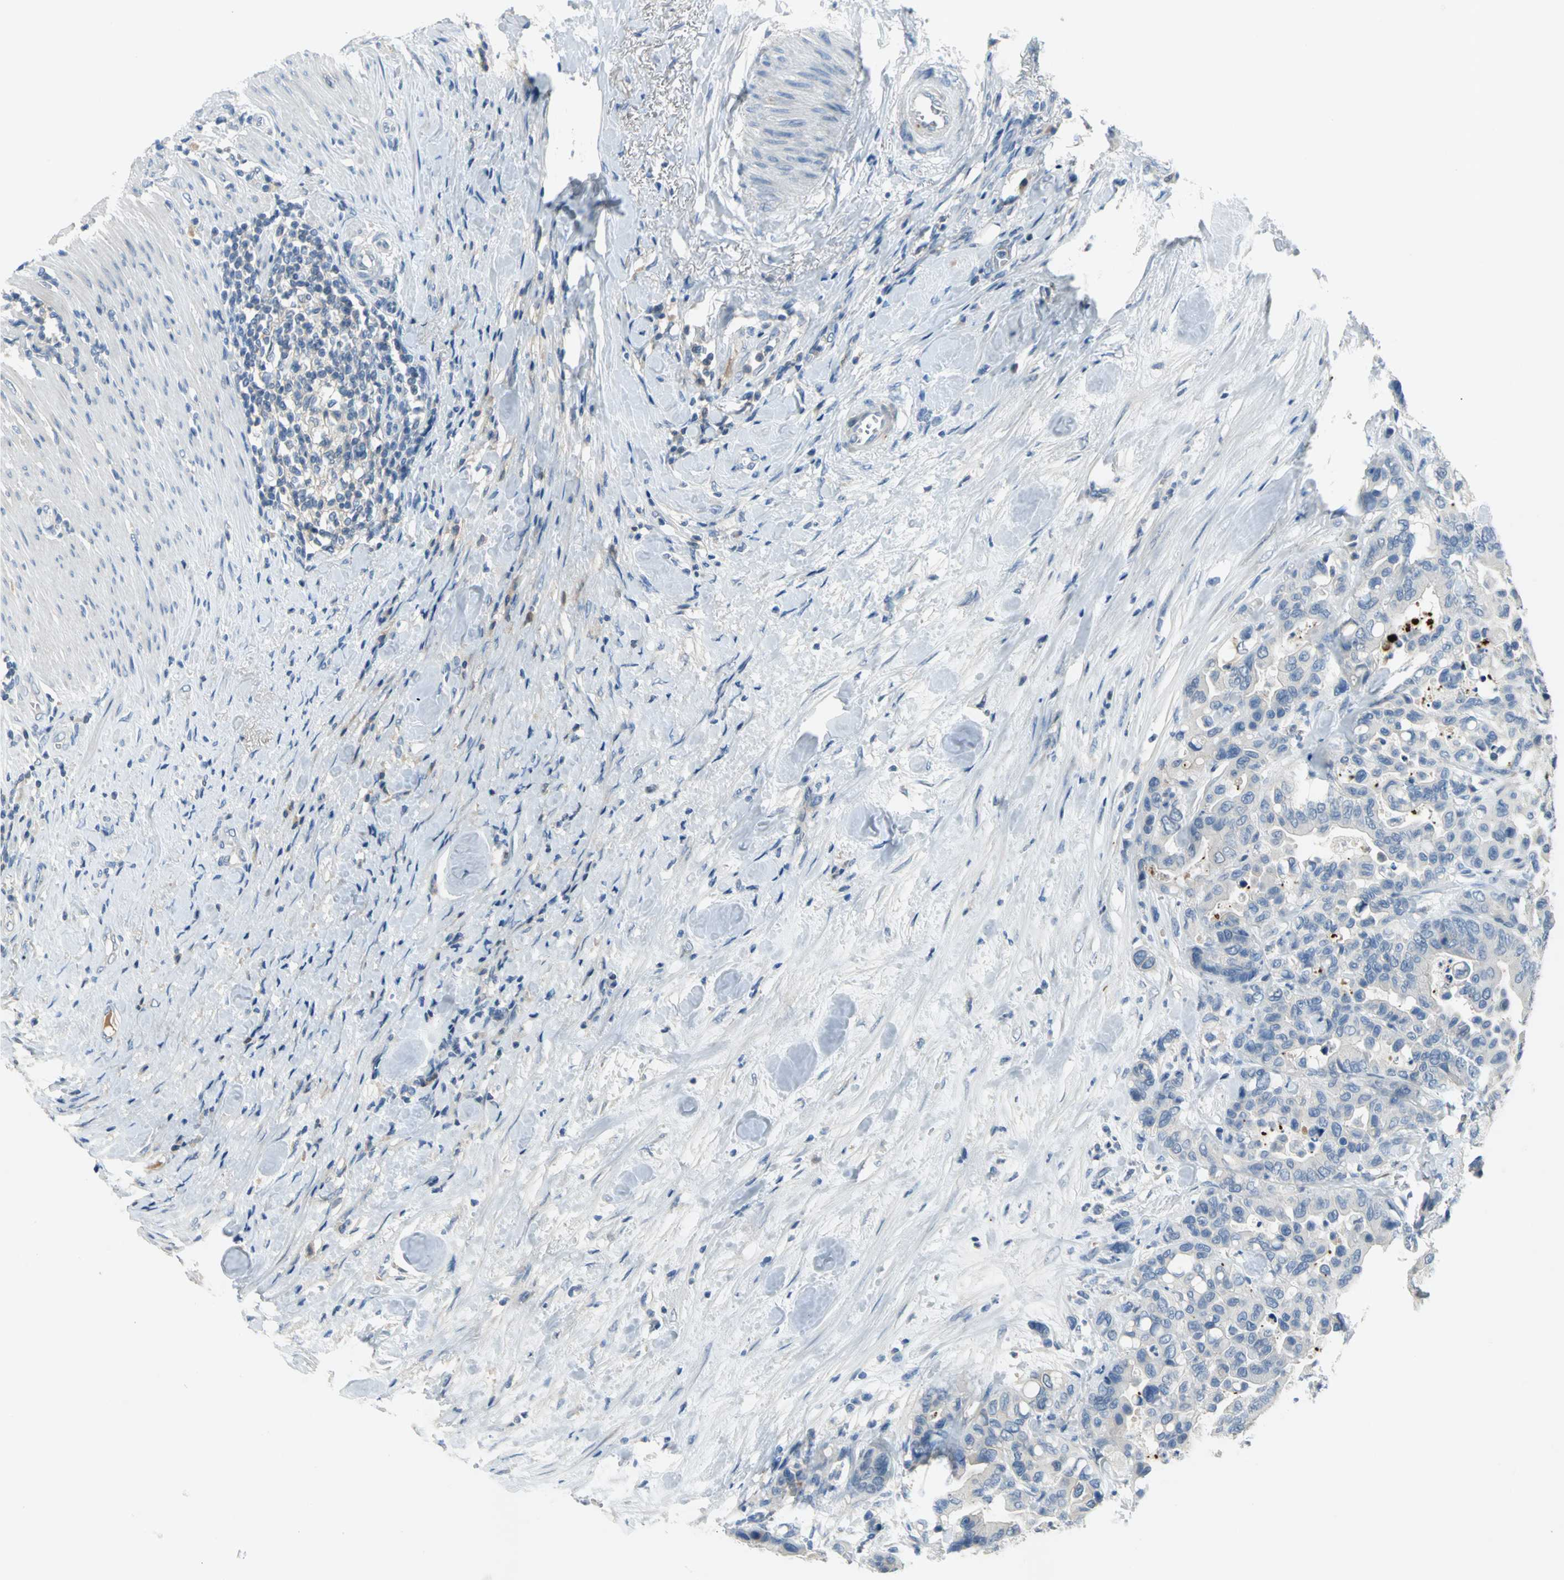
{"staining": {"intensity": "negative", "quantity": "none", "location": "none"}, "tissue": "colorectal cancer", "cell_type": "Tumor cells", "image_type": "cancer", "snomed": [{"axis": "morphology", "description": "Adenocarcinoma, NOS"}, {"axis": "topography", "description": "Colon"}], "caption": "DAB (3,3'-diaminobenzidine) immunohistochemical staining of colorectal adenocarcinoma exhibits no significant staining in tumor cells.", "gene": "ZIC1", "patient": {"sex": "male", "age": 82}}